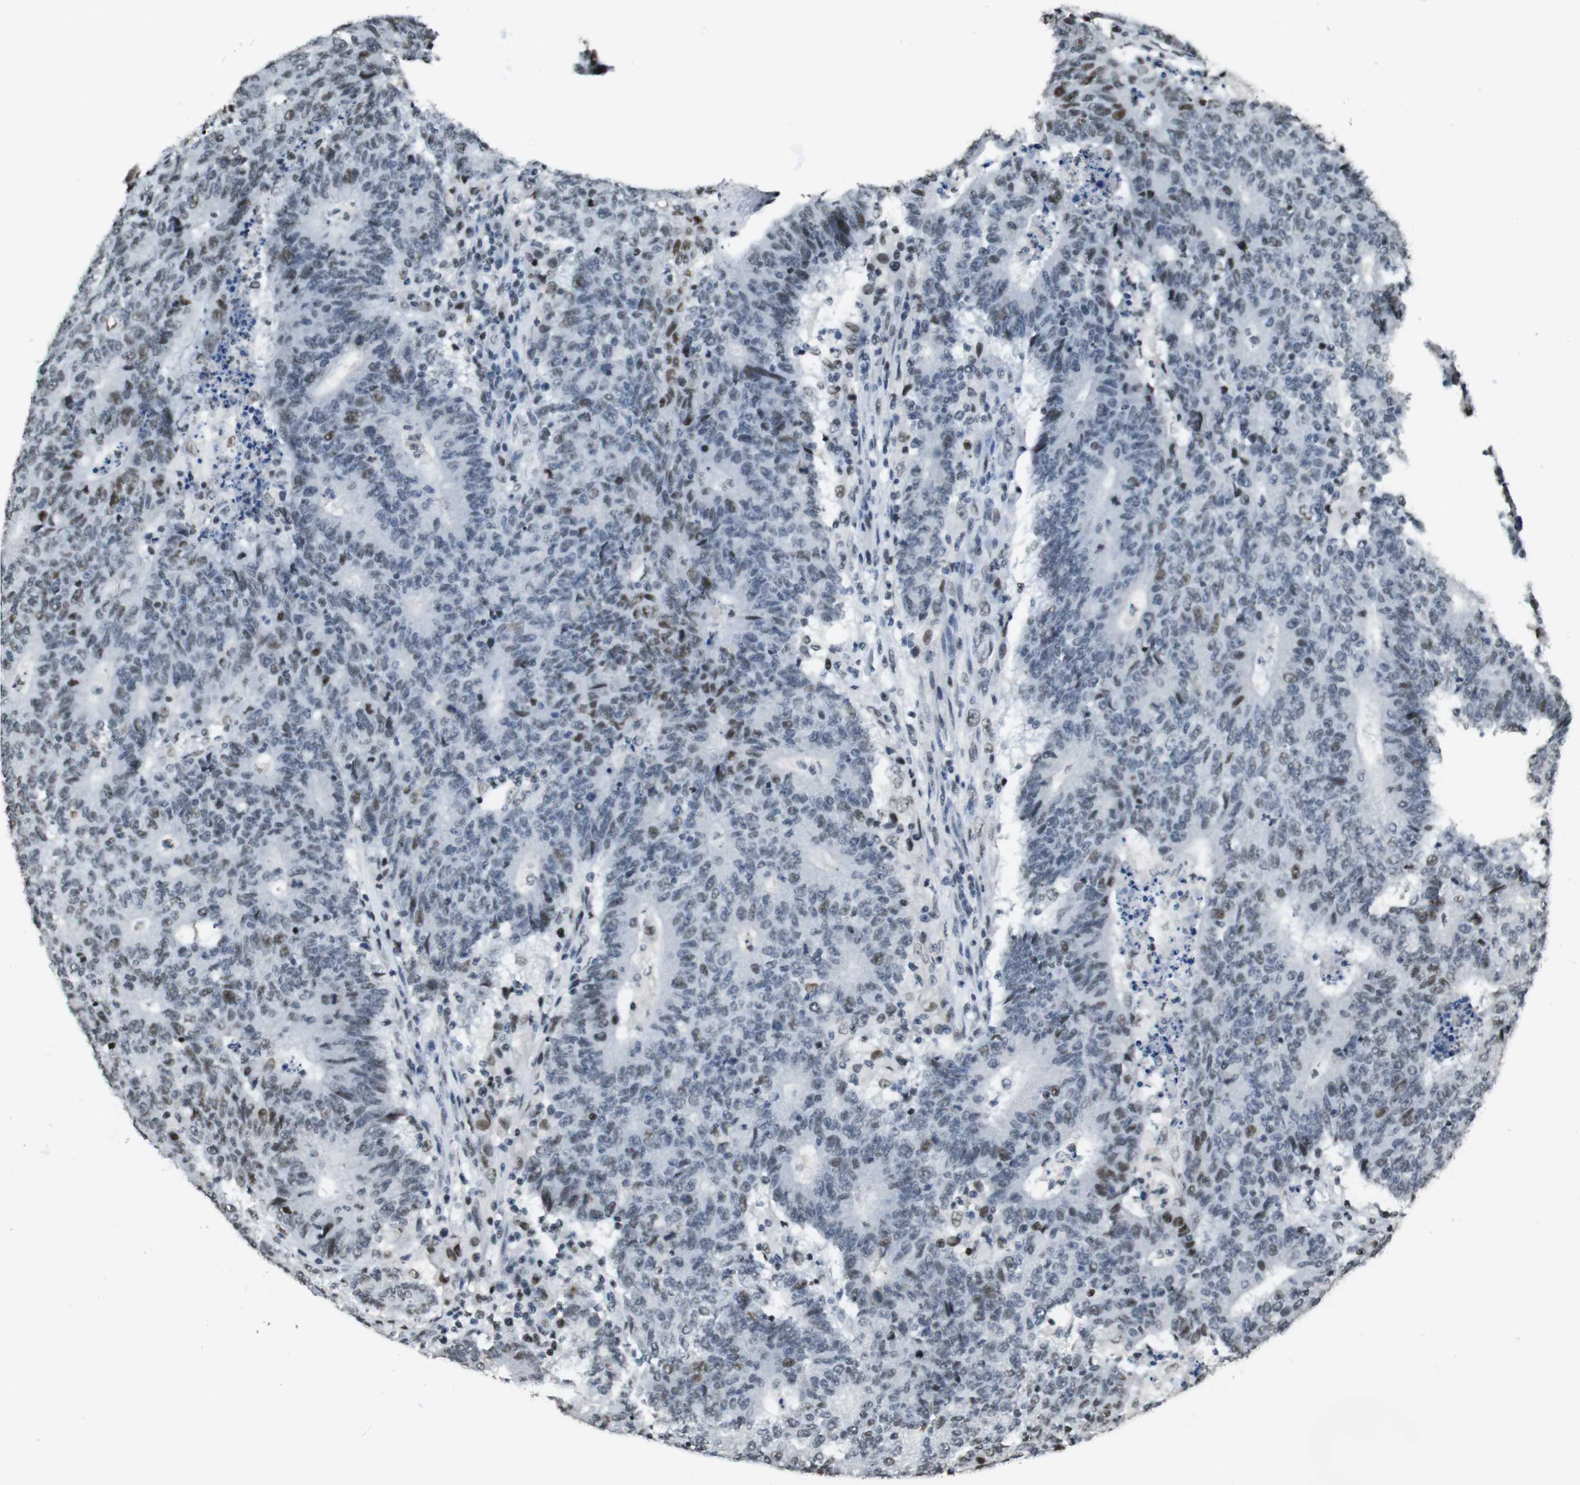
{"staining": {"intensity": "moderate", "quantity": "<25%", "location": "nuclear"}, "tissue": "colorectal cancer", "cell_type": "Tumor cells", "image_type": "cancer", "snomed": [{"axis": "morphology", "description": "Normal tissue, NOS"}, {"axis": "morphology", "description": "Adenocarcinoma, NOS"}, {"axis": "topography", "description": "Colon"}], "caption": "Protein expression analysis of colorectal cancer demonstrates moderate nuclear expression in approximately <25% of tumor cells.", "gene": "CSNK2B", "patient": {"sex": "female", "age": 75}}